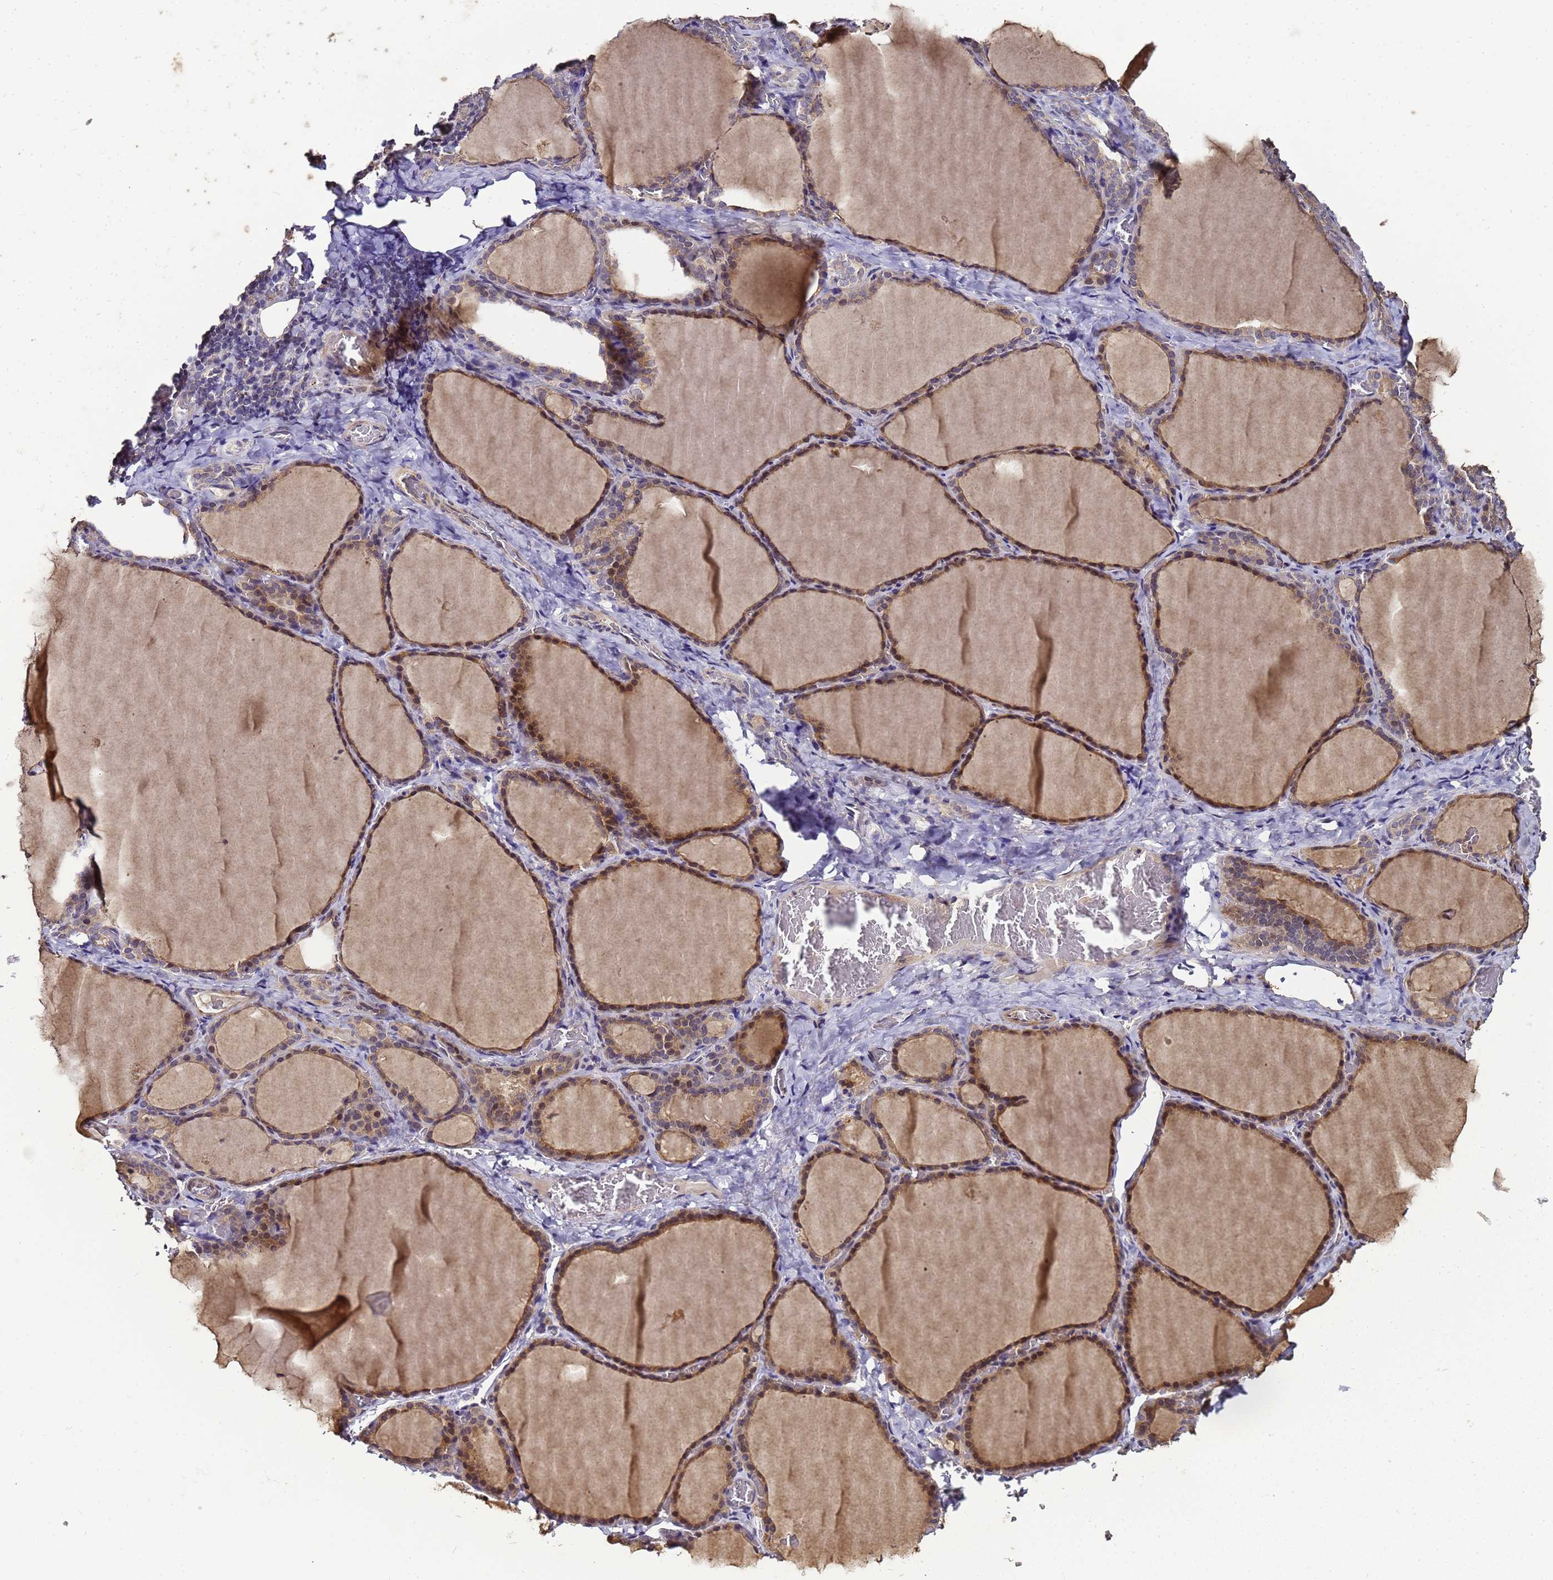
{"staining": {"intensity": "moderate", "quantity": ">75%", "location": "cytoplasmic/membranous,nuclear"}, "tissue": "thyroid gland", "cell_type": "Glandular cells", "image_type": "normal", "snomed": [{"axis": "morphology", "description": "Normal tissue, NOS"}, {"axis": "topography", "description": "Thyroid gland"}], "caption": "The image exhibits immunohistochemical staining of normal thyroid gland. There is moderate cytoplasmic/membranous,nuclear staining is identified in about >75% of glandular cells. (brown staining indicates protein expression, while blue staining denotes nuclei).", "gene": "LGI4", "patient": {"sex": "female", "age": 39}}